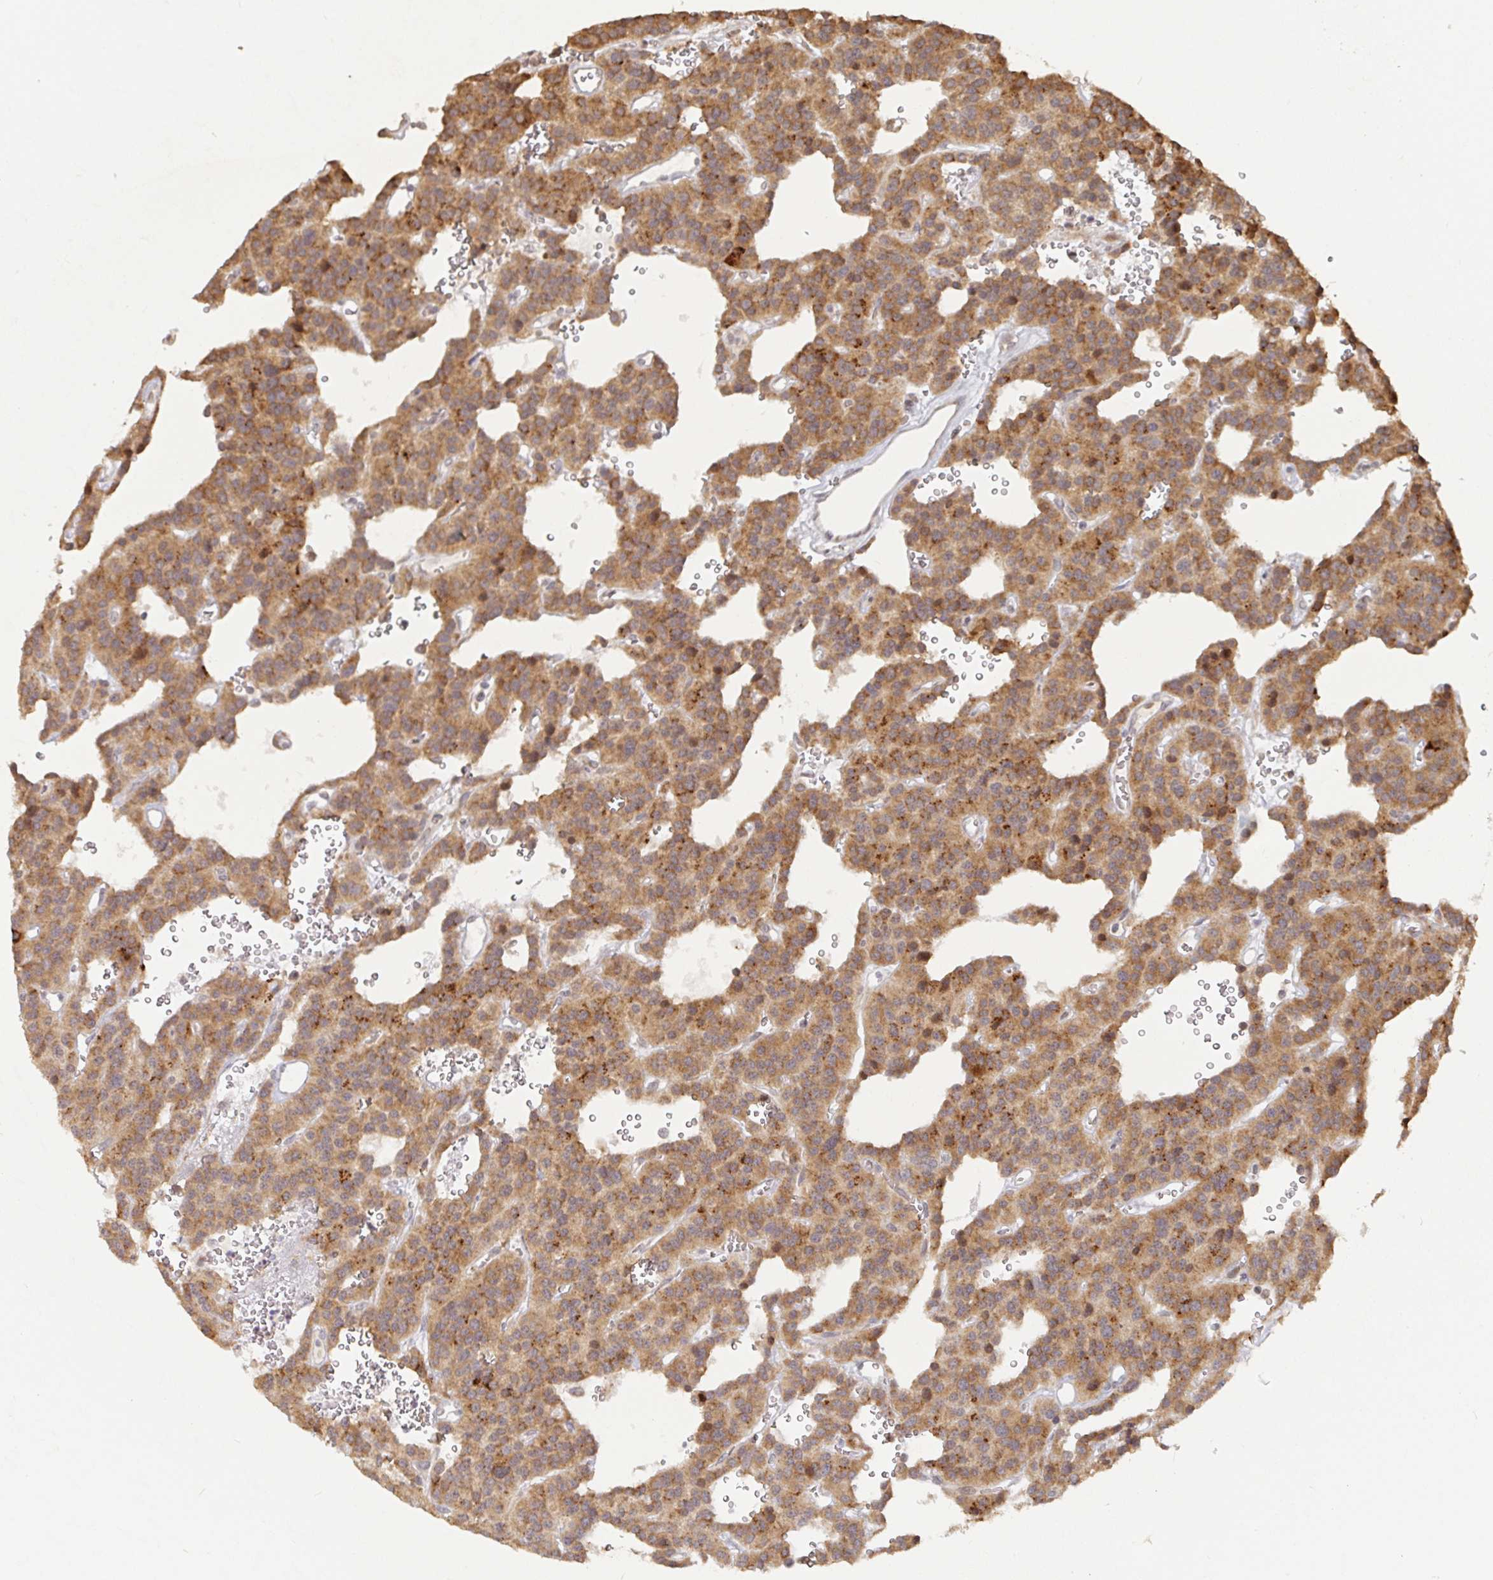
{"staining": {"intensity": "moderate", "quantity": ">75%", "location": "cytoplasmic/membranous"}, "tissue": "carcinoid", "cell_type": "Tumor cells", "image_type": "cancer", "snomed": [{"axis": "morphology", "description": "Carcinoid, malignant, NOS"}, {"axis": "topography", "description": "Lung"}], "caption": "An image of malignant carcinoid stained for a protein shows moderate cytoplasmic/membranous brown staining in tumor cells.", "gene": "ALG1", "patient": {"sex": "female", "age": 71}}